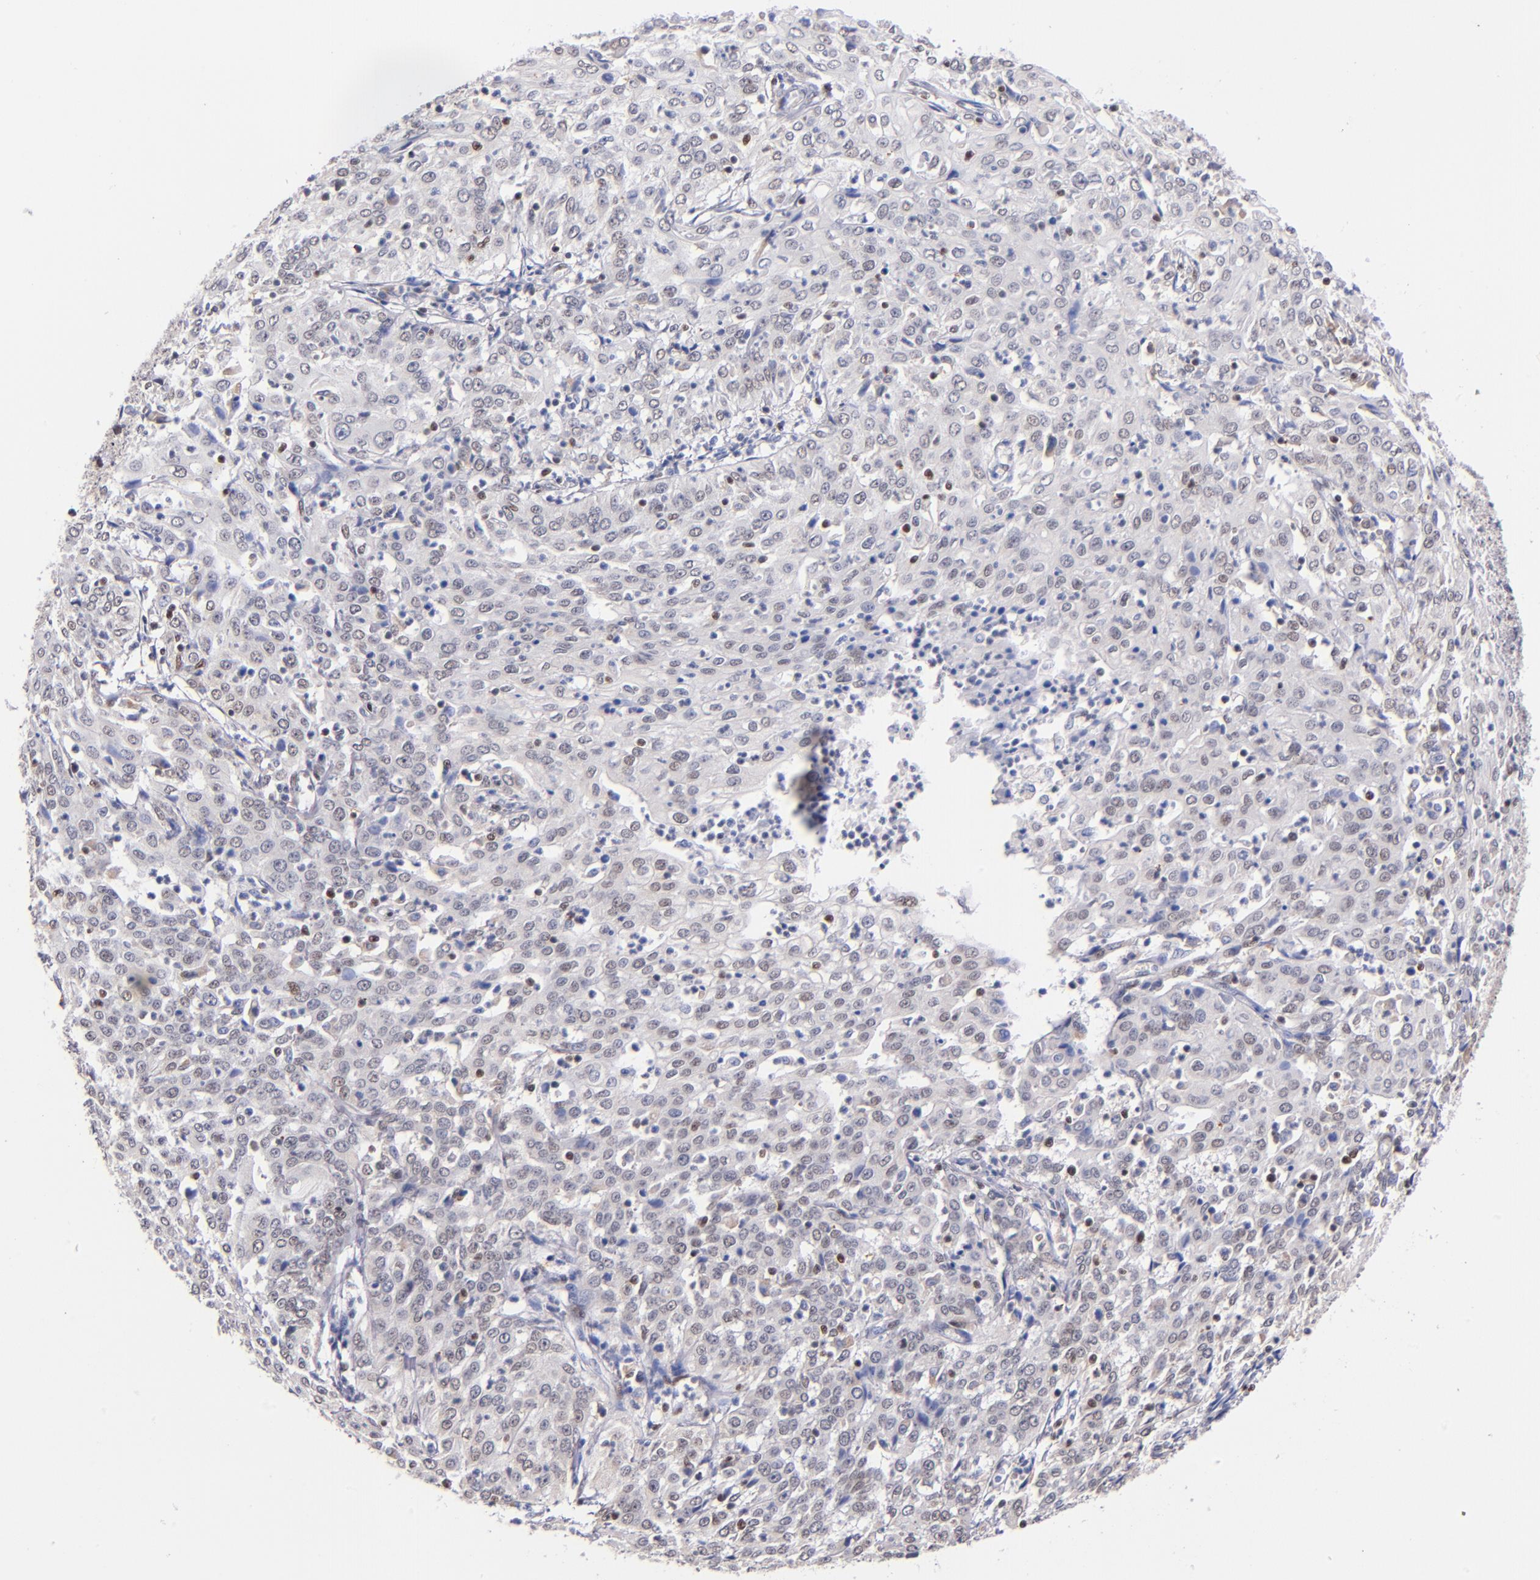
{"staining": {"intensity": "negative", "quantity": "none", "location": "none"}, "tissue": "cervical cancer", "cell_type": "Tumor cells", "image_type": "cancer", "snomed": [{"axis": "morphology", "description": "Squamous cell carcinoma, NOS"}, {"axis": "topography", "description": "Cervix"}], "caption": "DAB (3,3'-diaminobenzidine) immunohistochemical staining of cervical cancer (squamous cell carcinoma) exhibits no significant positivity in tumor cells.", "gene": "SRF", "patient": {"sex": "female", "age": 39}}